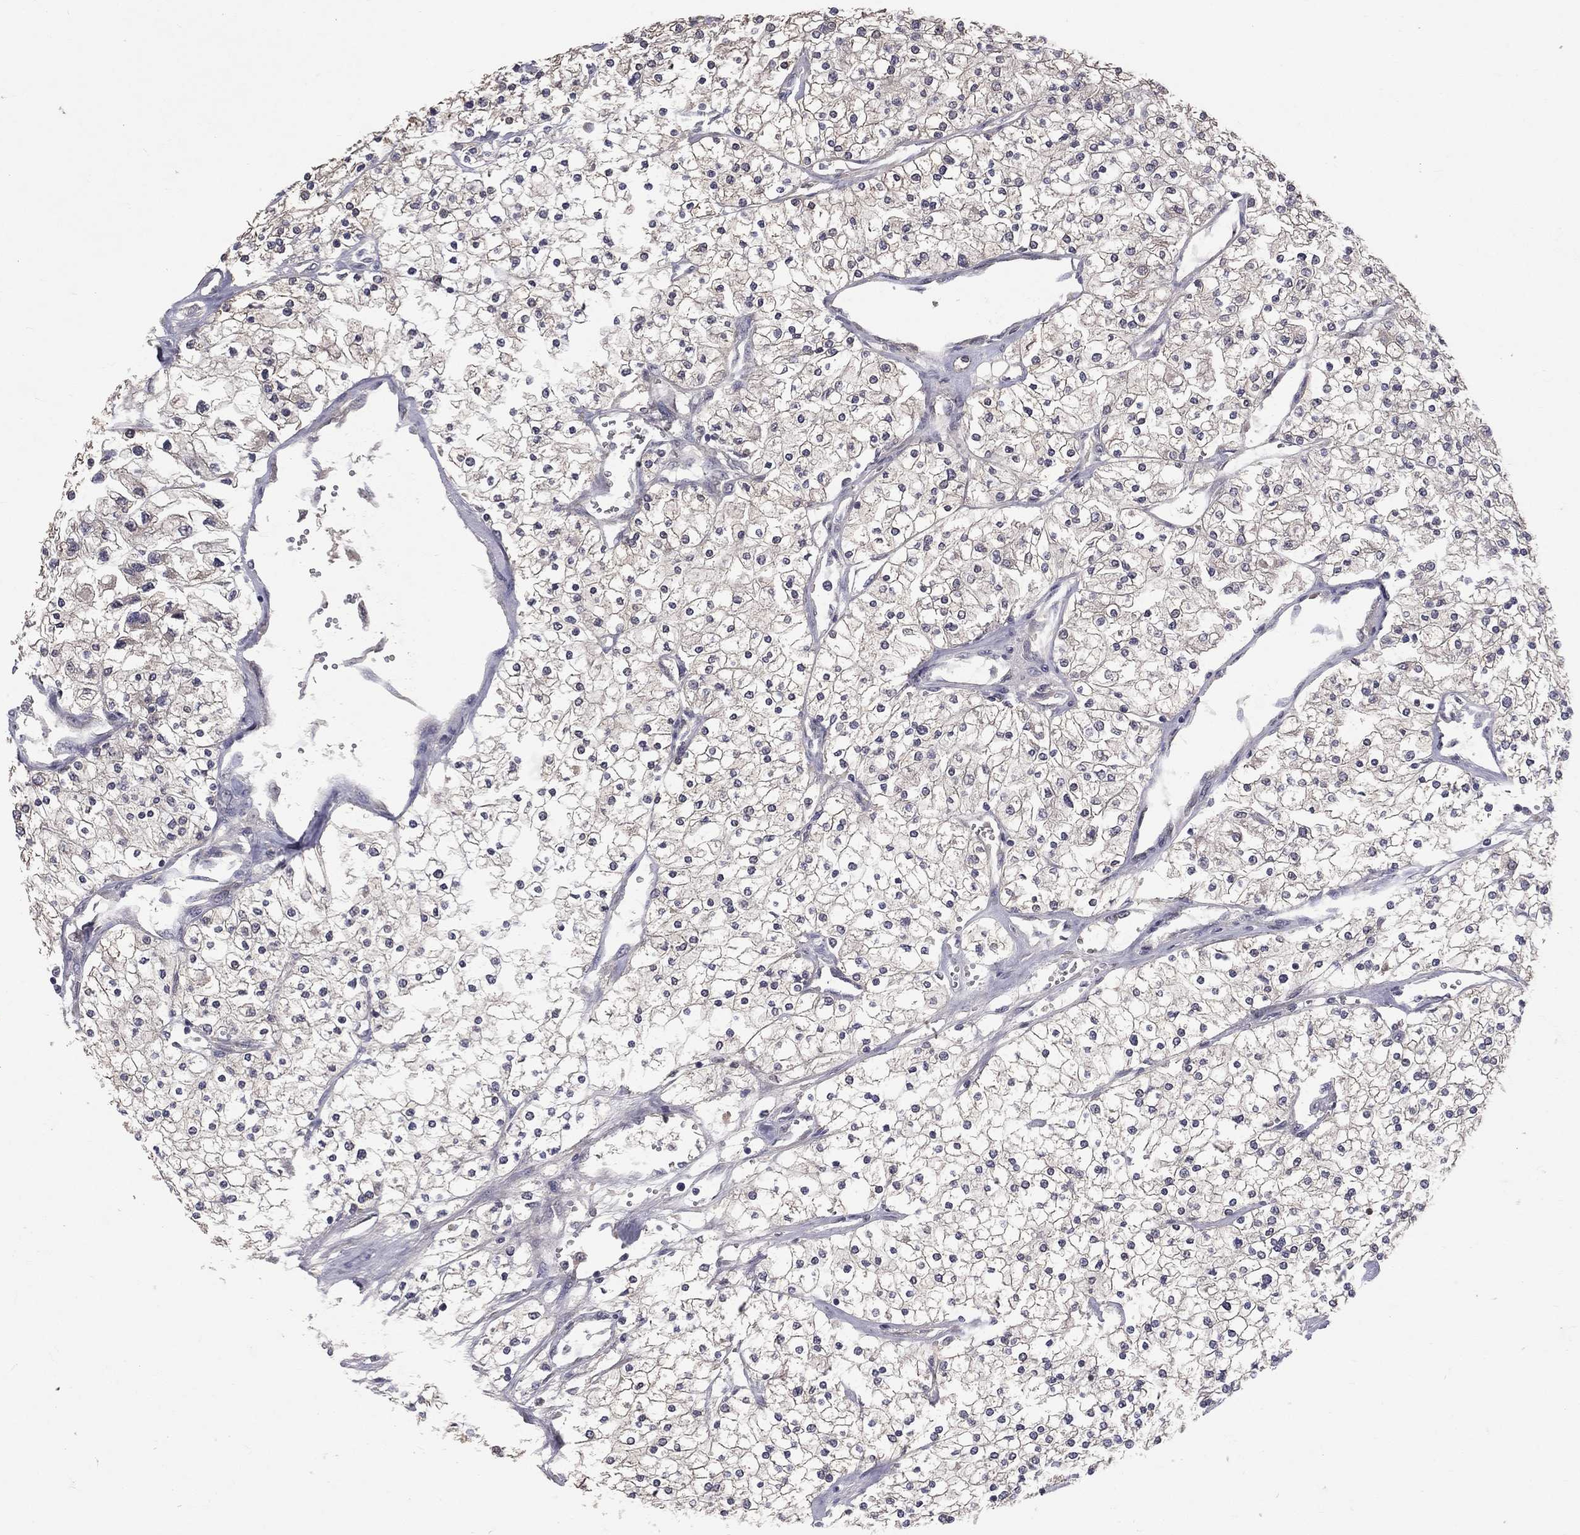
{"staining": {"intensity": "negative", "quantity": "none", "location": "none"}, "tissue": "renal cancer", "cell_type": "Tumor cells", "image_type": "cancer", "snomed": [{"axis": "morphology", "description": "Adenocarcinoma, NOS"}, {"axis": "topography", "description": "Kidney"}], "caption": "An immunohistochemistry micrograph of renal cancer is shown. There is no staining in tumor cells of renal cancer.", "gene": "DSG4", "patient": {"sex": "male", "age": 80}}